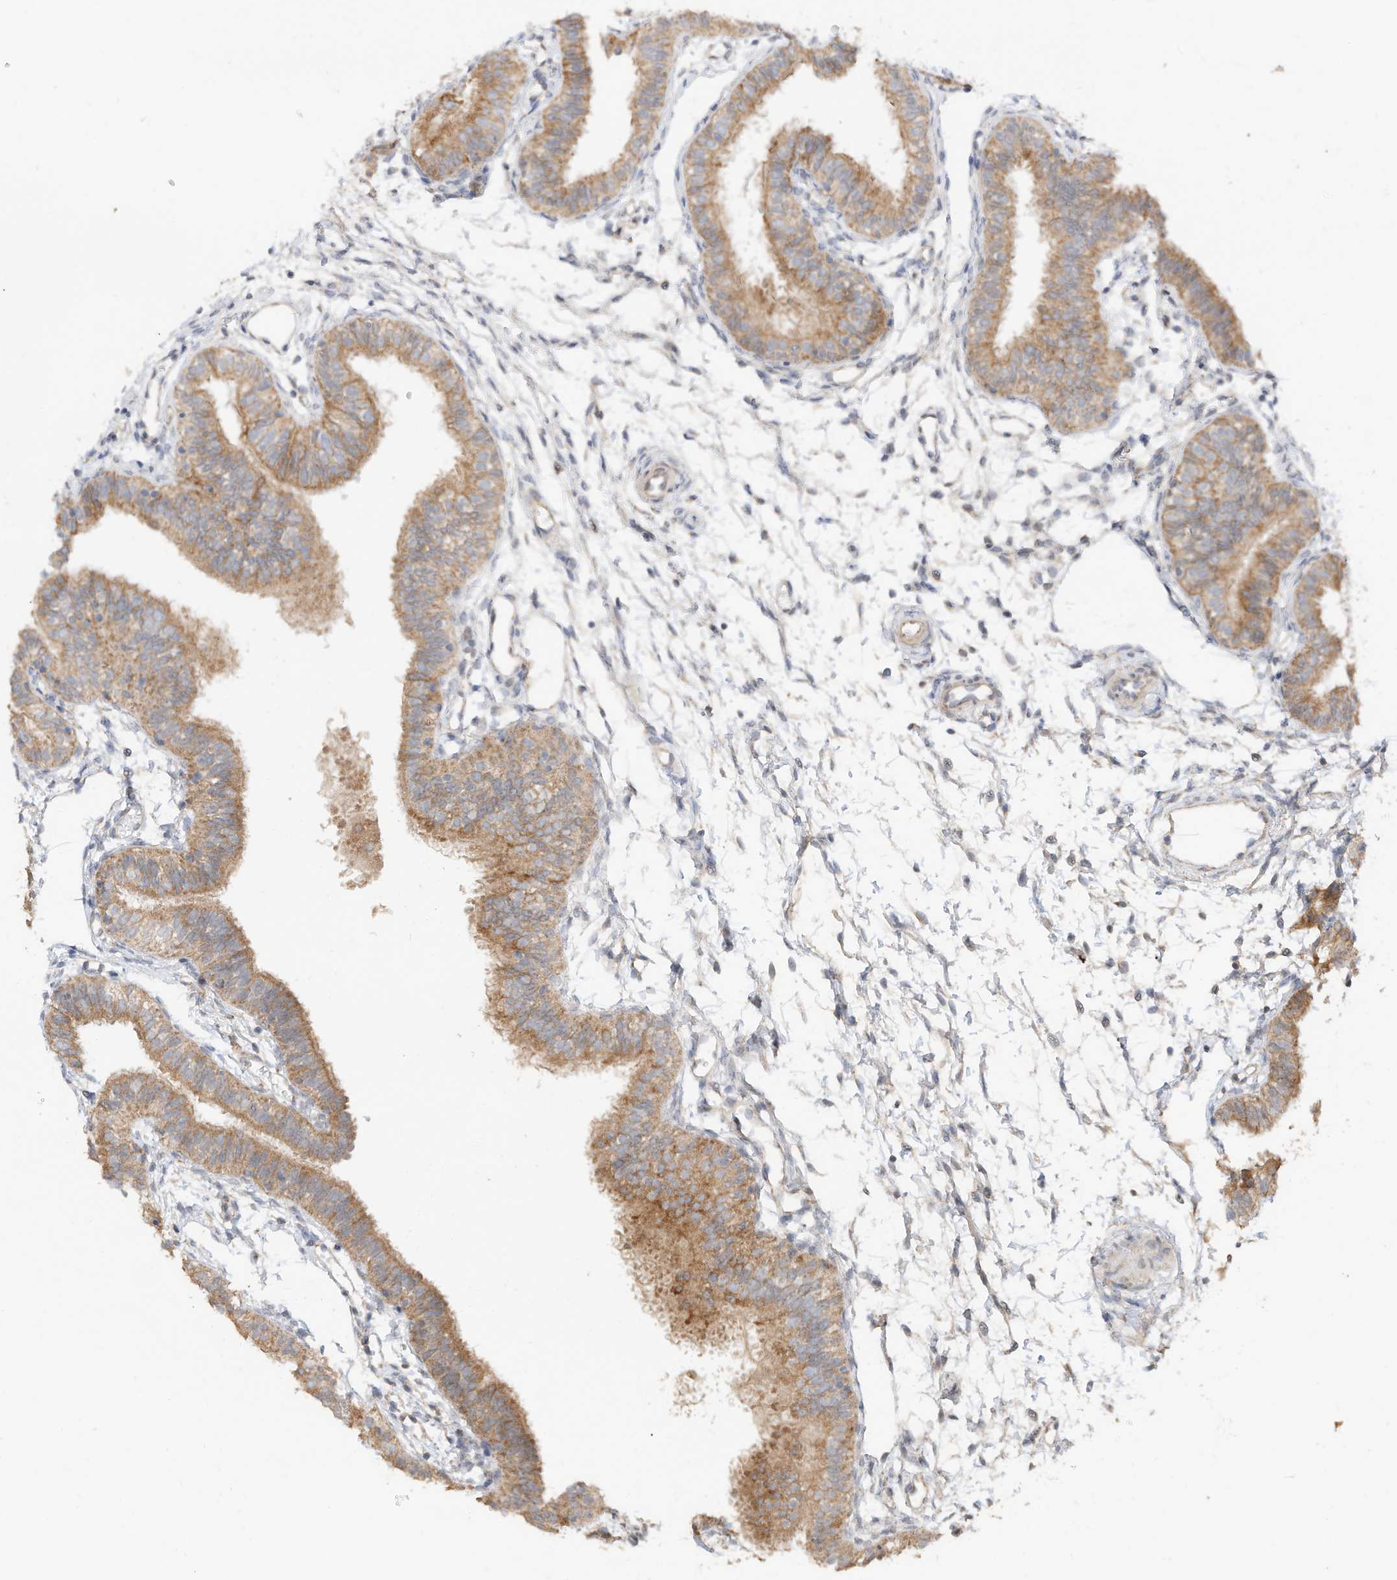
{"staining": {"intensity": "moderate", "quantity": "25%-75%", "location": "cytoplasmic/membranous"}, "tissue": "fallopian tube", "cell_type": "Glandular cells", "image_type": "normal", "snomed": [{"axis": "morphology", "description": "Normal tissue, NOS"}, {"axis": "topography", "description": "Fallopian tube"}], "caption": "Protein expression analysis of benign fallopian tube demonstrates moderate cytoplasmic/membranous expression in approximately 25%-75% of glandular cells. The staining is performed using DAB brown chromogen to label protein expression. The nuclei are counter-stained blue using hematoxylin.", "gene": "CAGE1", "patient": {"sex": "female", "age": 35}}